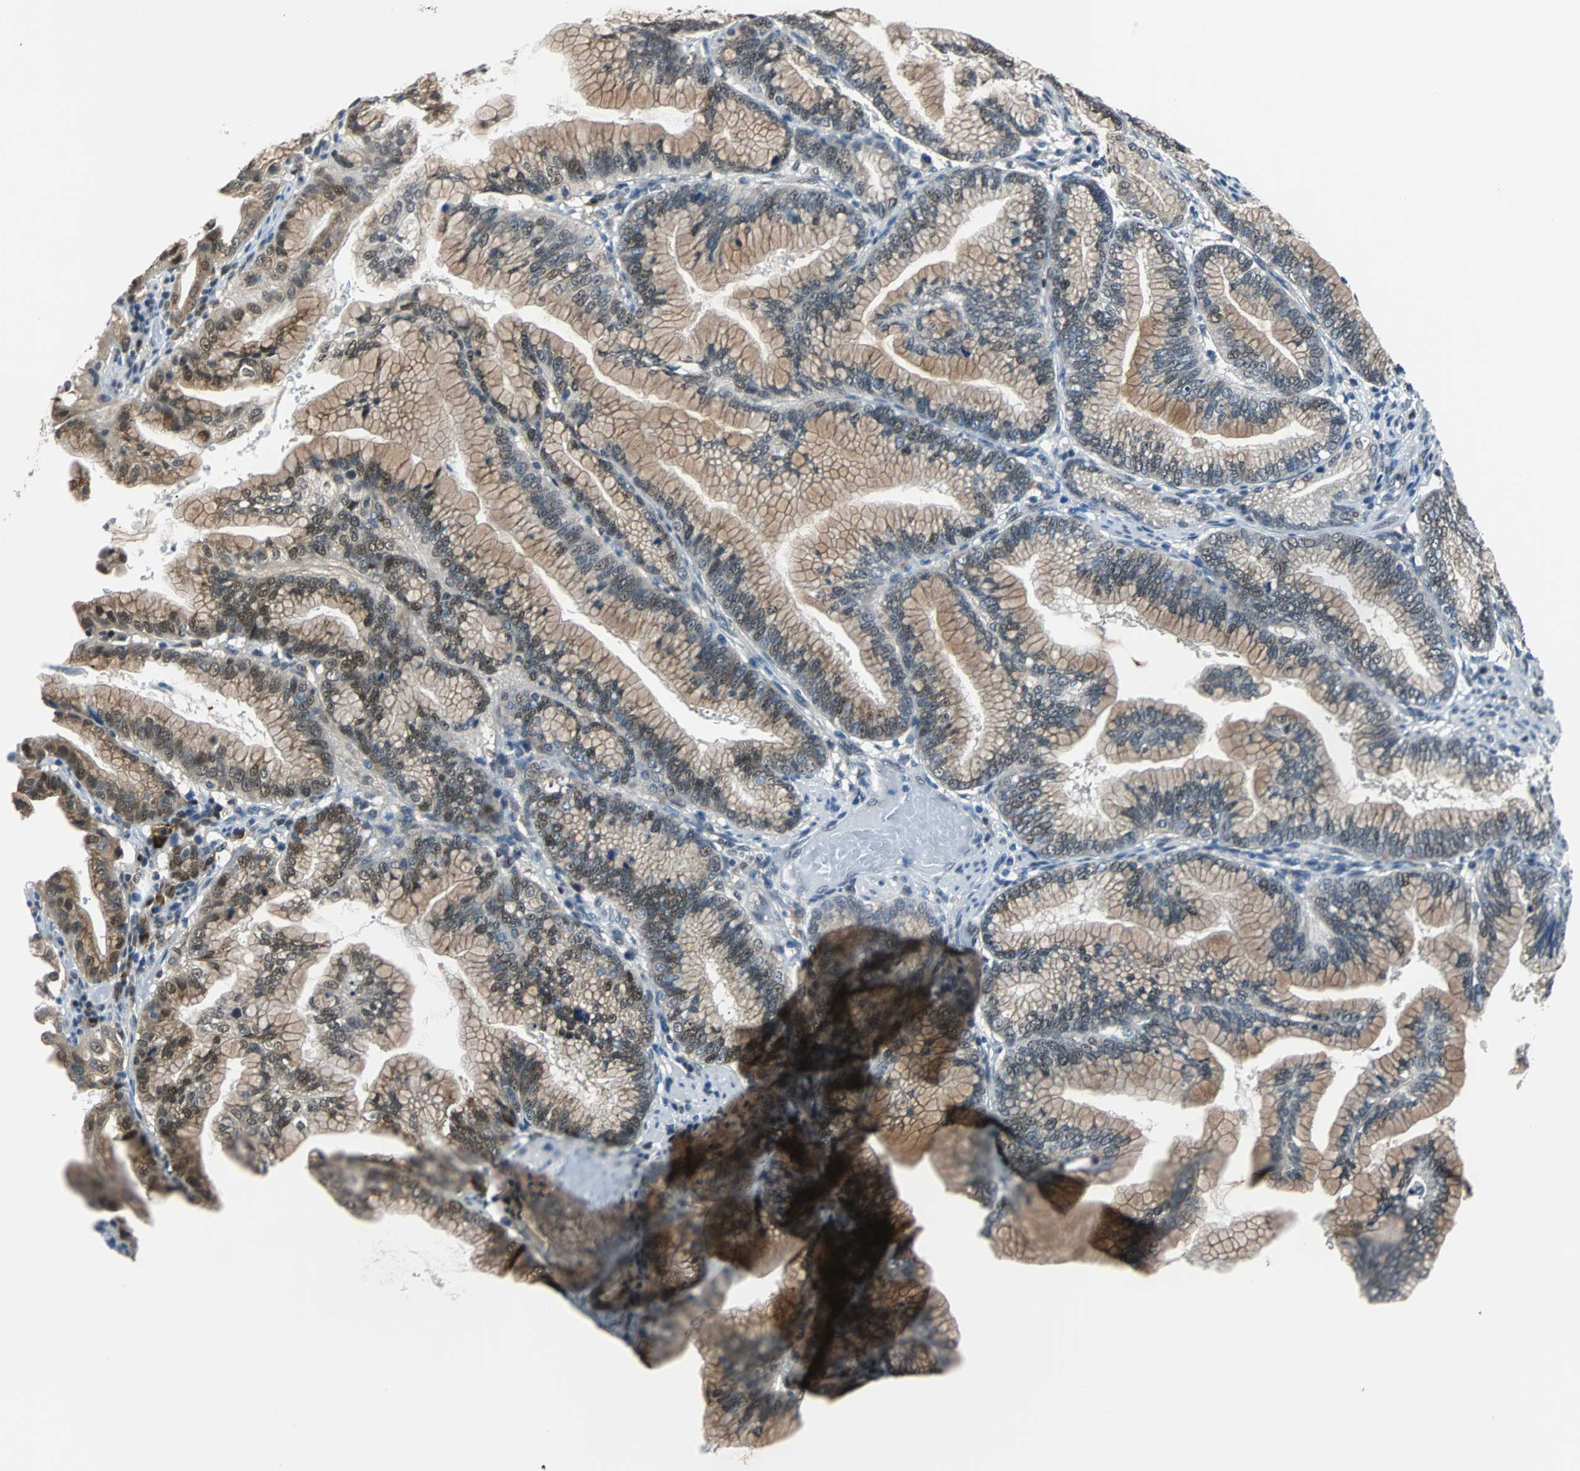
{"staining": {"intensity": "weak", "quantity": ">75%", "location": "cytoplasmic/membranous"}, "tissue": "pancreatic cancer", "cell_type": "Tumor cells", "image_type": "cancer", "snomed": [{"axis": "morphology", "description": "Adenocarcinoma, NOS"}, {"axis": "topography", "description": "Pancreas"}], "caption": "Protein expression analysis of pancreatic cancer (adenocarcinoma) shows weak cytoplasmic/membranous staining in approximately >75% of tumor cells. The staining was performed using DAB (3,3'-diaminobenzidine) to visualize the protein expression in brown, while the nuclei were stained in blue with hematoxylin (Magnification: 20x).", "gene": "USP28", "patient": {"sex": "female", "age": 64}}